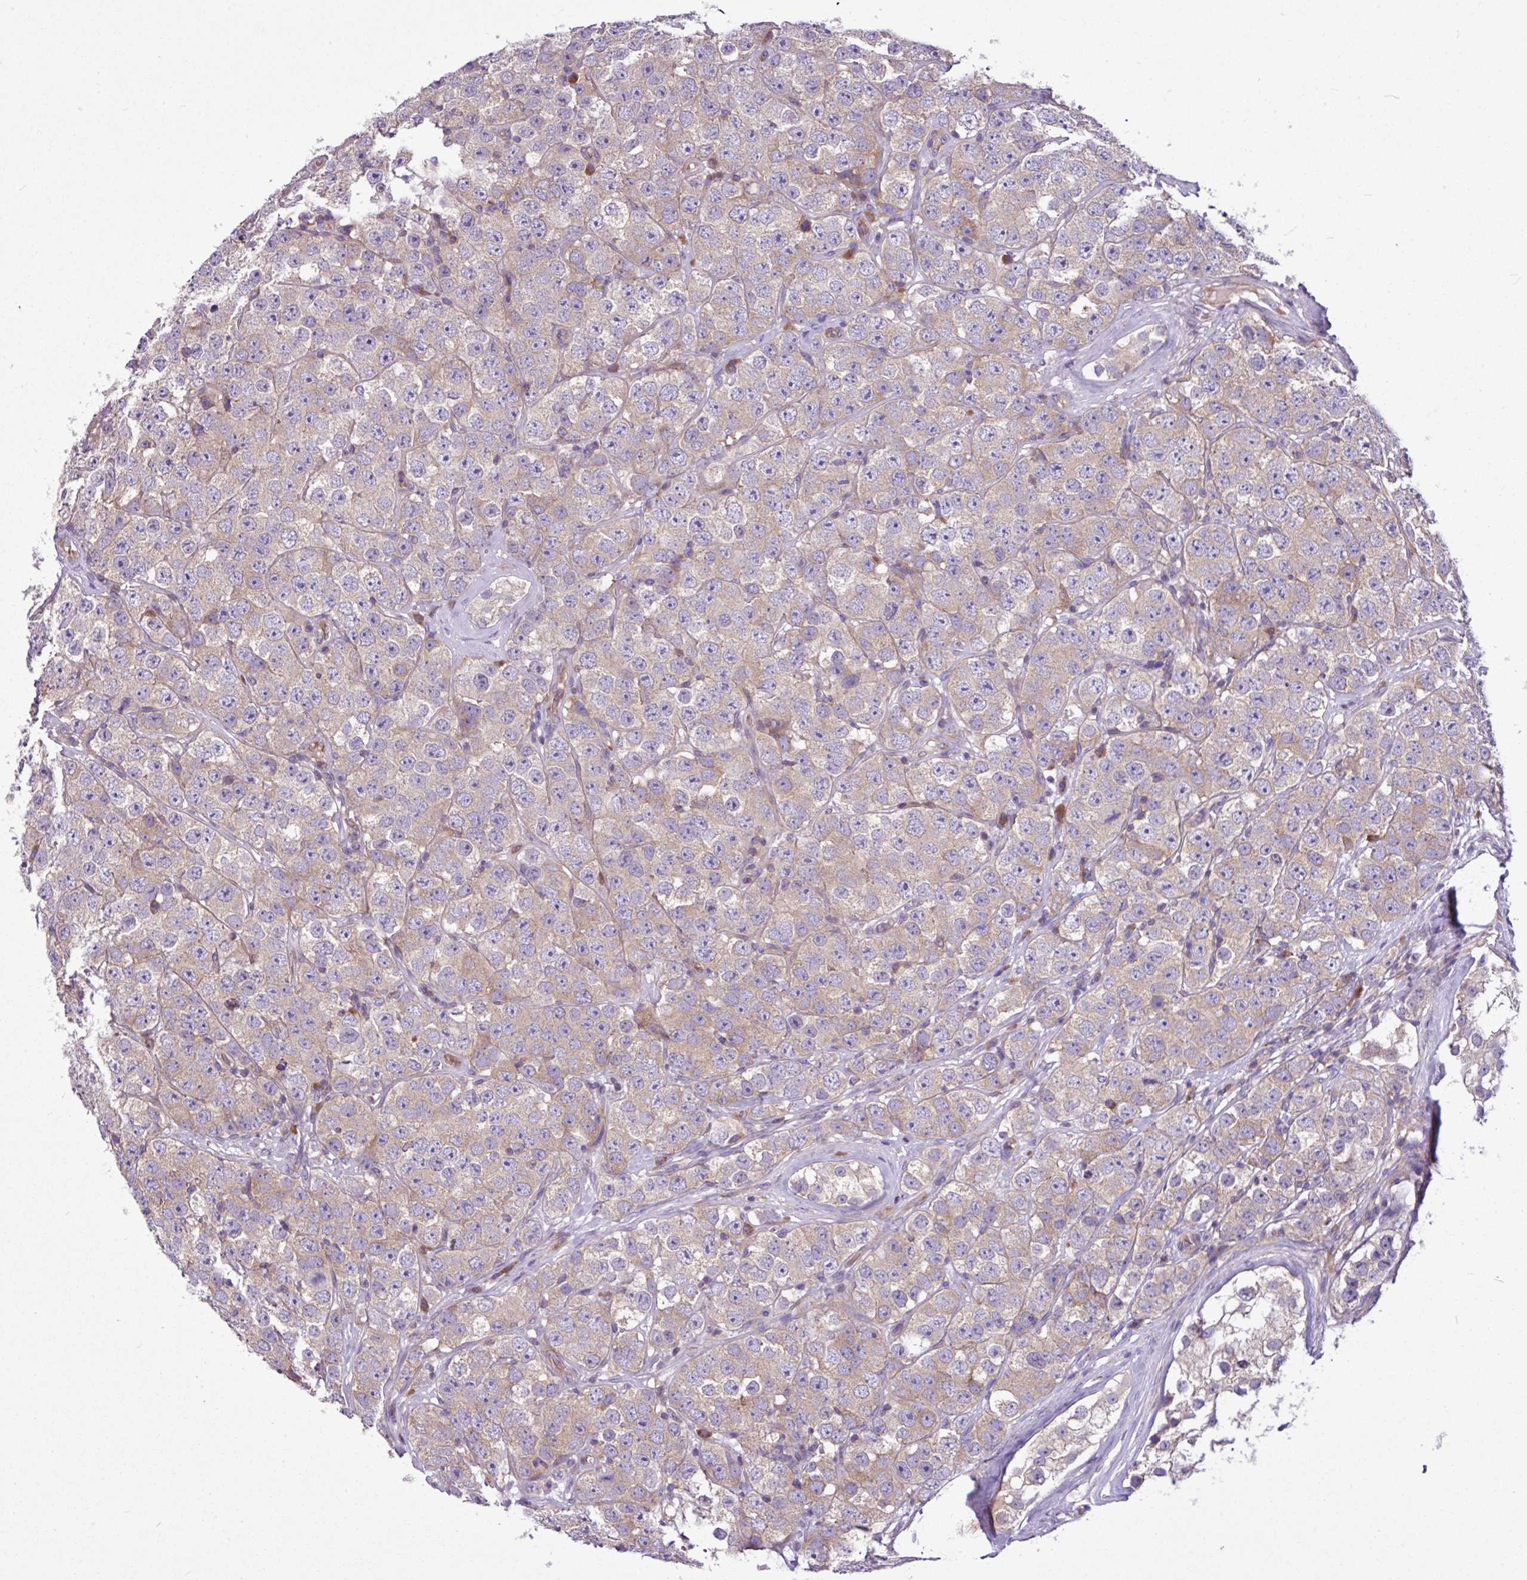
{"staining": {"intensity": "weak", "quantity": ">75%", "location": "cytoplasmic/membranous"}, "tissue": "testis cancer", "cell_type": "Tumor cells", "image_type": "cancer", "snomed": [{"axis": "morphology", "description": "Seminoma, NOS"}, {"axis": "topography", "description": "Testis"}], "caption": "Immunohistochemical staining of human testis seminoma displays weak cytoplasmic/membranous protein expression in approximately >75% of tumor cells.", "gene": "MROH2A", "patient": {"sex": "male", "age": 28}}